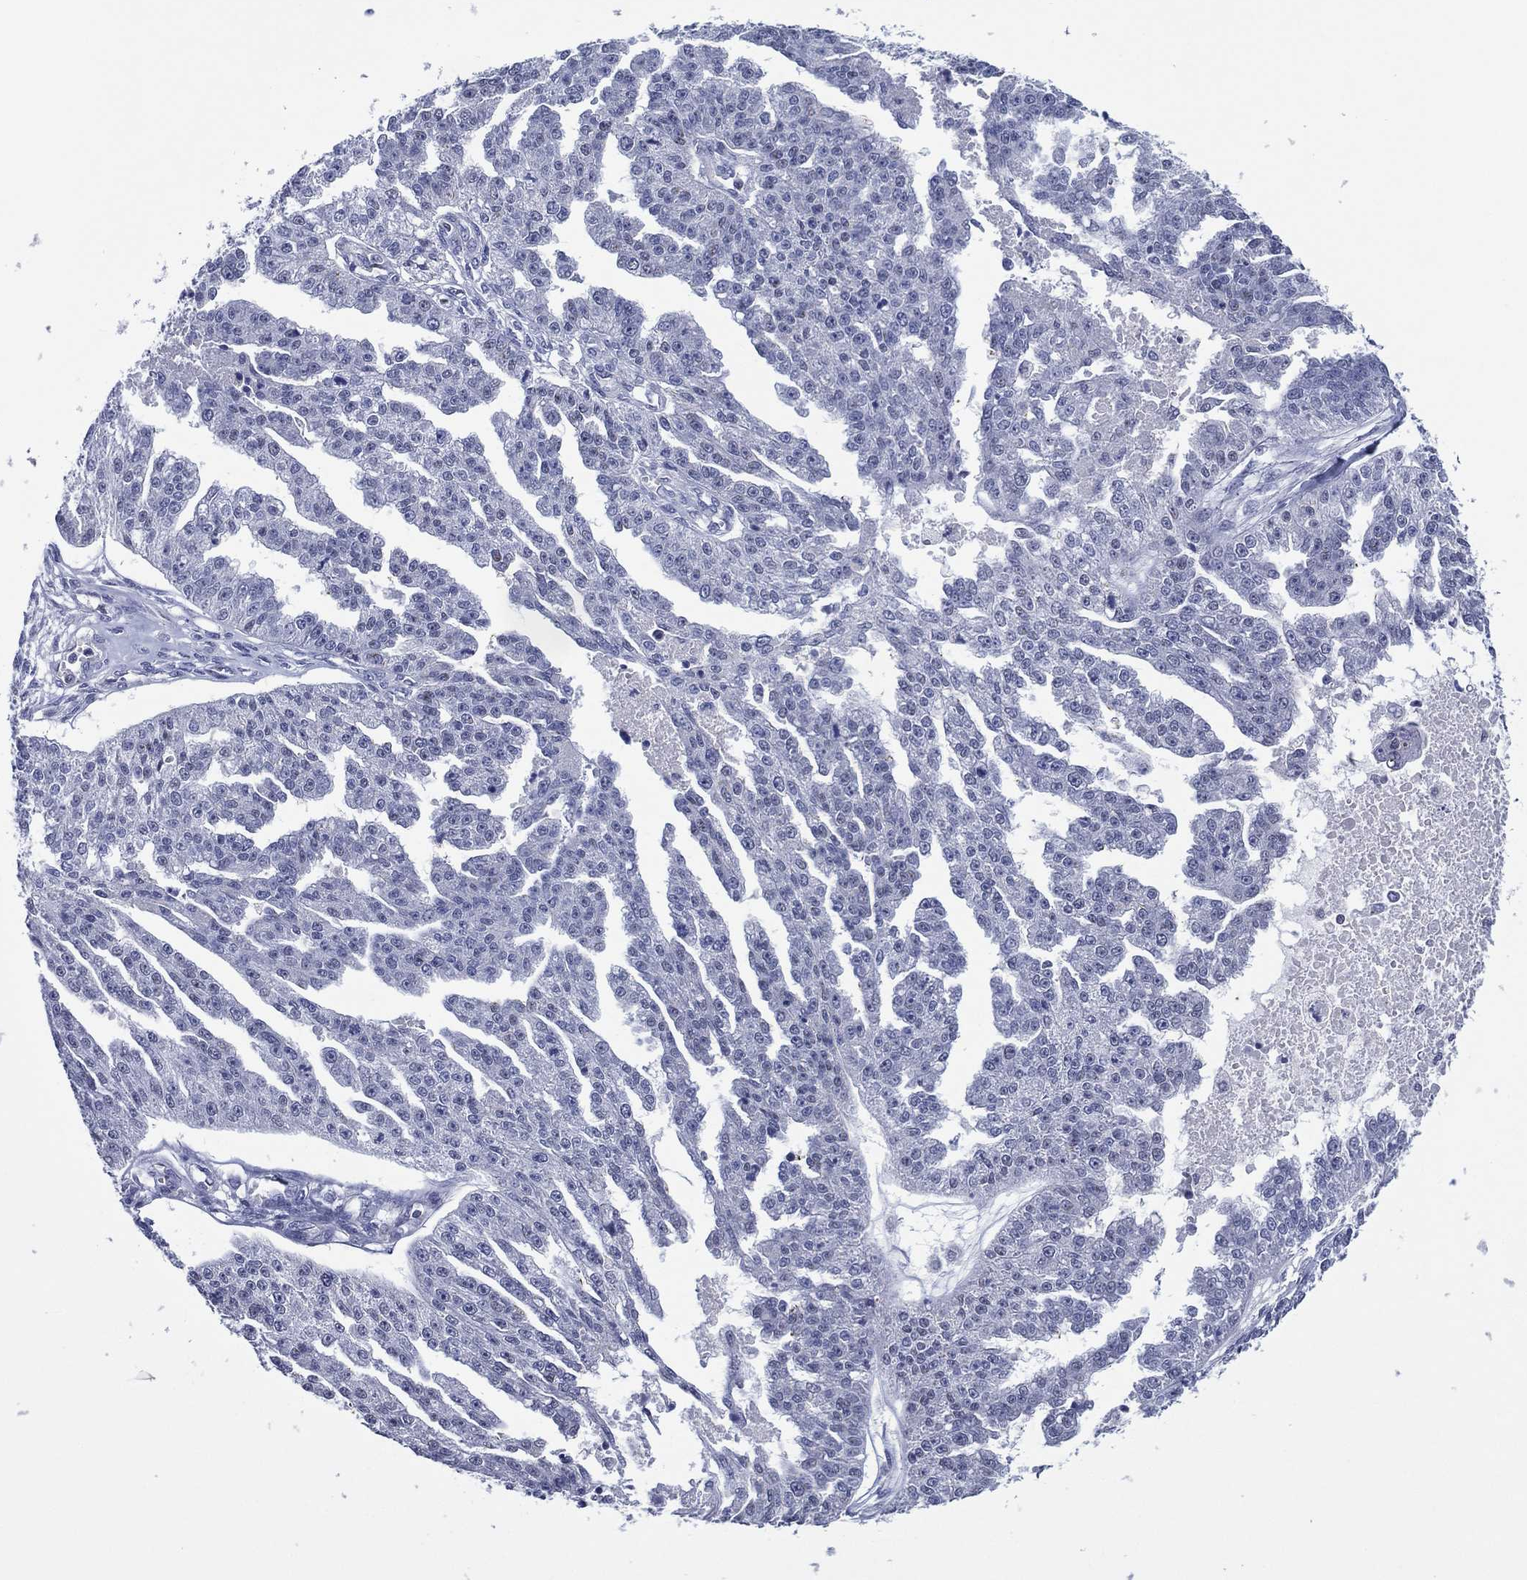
{"staining": {"intensity": "negative", "quantity": "none", "location": "none"}, "tissue": "ovarian cancer", "cell_type": "Tumor cells", "image_type": "cancer", "snomed": [{"axis": "morphology", "description": "Cystadenocarcinoma, serous, NOS"}, {"axis": "topography", "description": "Ovary"}], "caption": "Immunohistochemistry histopathology image of human ovarian cancer stained for a protein (brown), which demonstrates no positivity in tumor cells. (DAB immunohistochemistry visualized using brightfield microscopy, high magnification).", "gene": "TRIM31", "patient": {"sex": "female", "age": 58}}